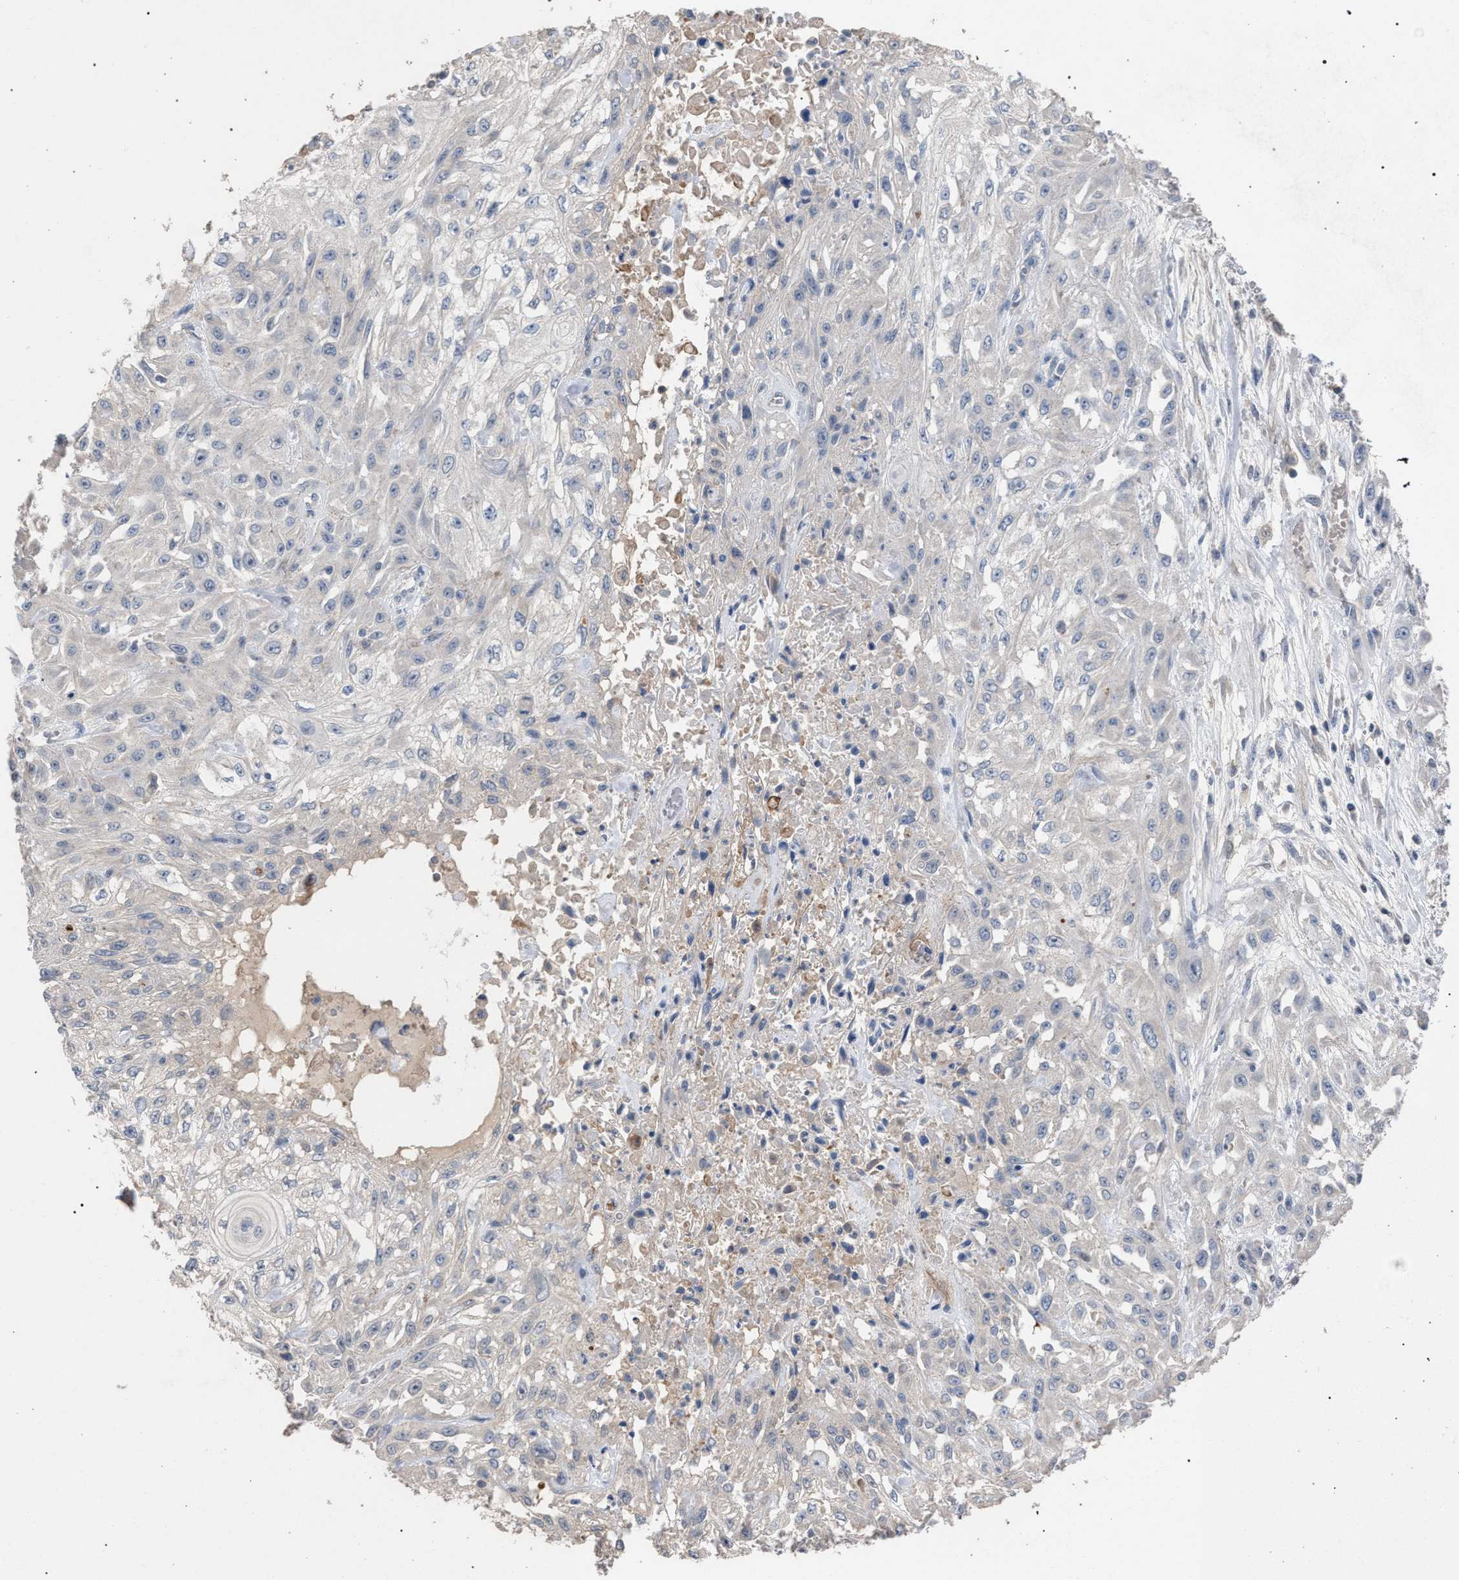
{"staining": {"intensity": "negative", "quantity": "none", "location": "none"}, "tissue": "skin cancer", "cell_type": "Tumor cells", "image_type": "cancer", "snomed": [{"axis": "morphology", "description": "Squamous cell carcinoma, NOS"}, {"axis": "morphology", "description": "Squamous cell carcinoma, metastatic, NOS"}, {"axis": "topography", "description": "Skin"}, {"axis": "topography", "description": "Lymph node"}], "caption": "Protein analysis of skin cancer (squamous cell carcinoma) exhibits no significant positivity in tumor cells.", "gene": "TECPR1", "patient": {"sex": "male", "age": 75}}